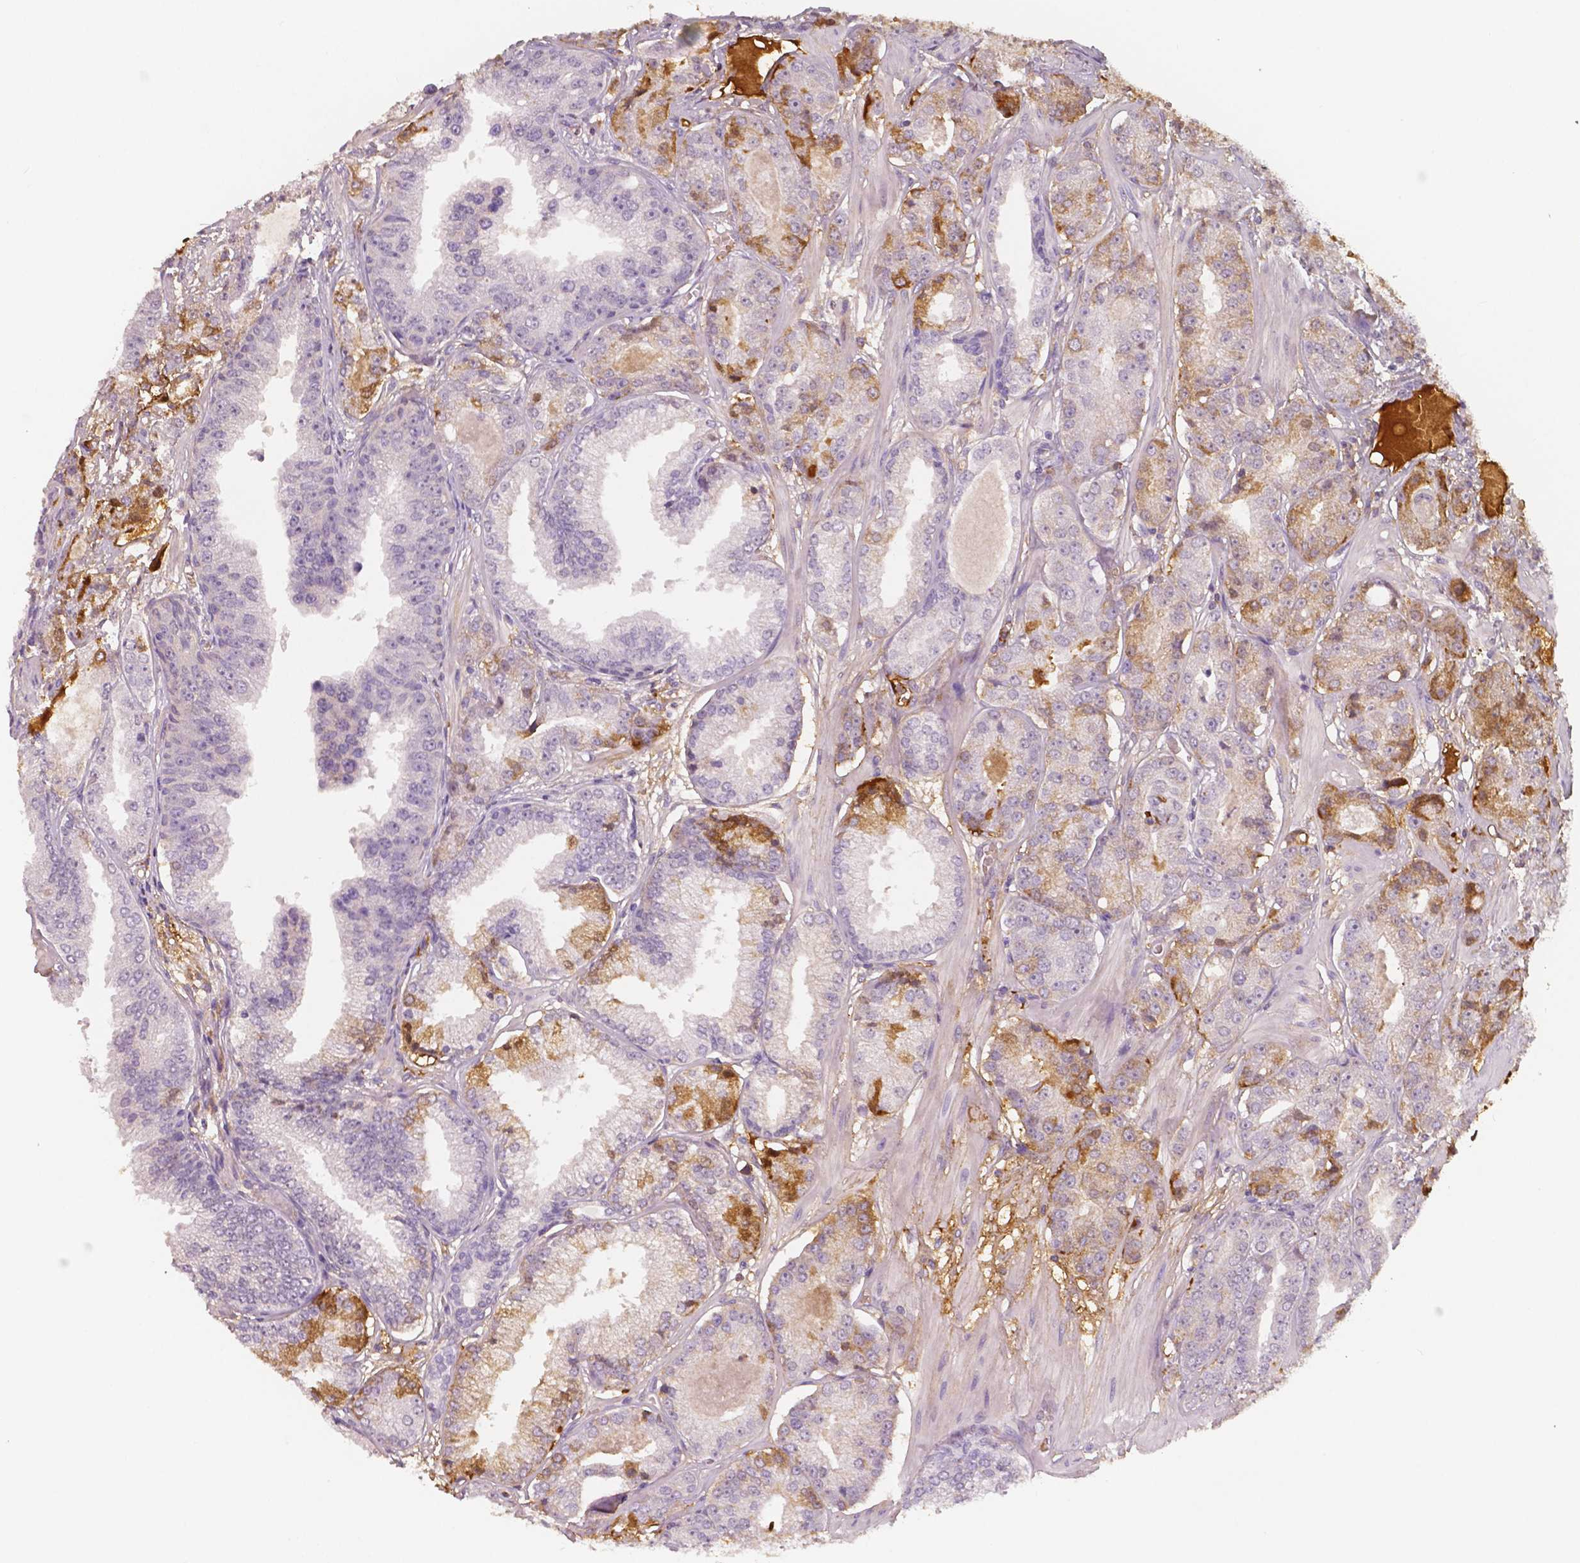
{"staining": {"intensity": "moderate", "quantity": "<25%", "location": "nuclear"}, "tissue": "prostate cancer", "cell_type": "Tumor cells", "image_type": "cancer", "snomed": [{"axis": "morphology", "description": "Adenocarcinoma, NOS"}, {"axis": "topography", "description": "Prostate"}], "caption": "Human adenocarcinoma (prostate) stained with a brown dye shows moderate nuclear positive staining in about <25% of tumor cells.", "gene": "APOA4", "patient": {"sex": "male", "age": 64}}